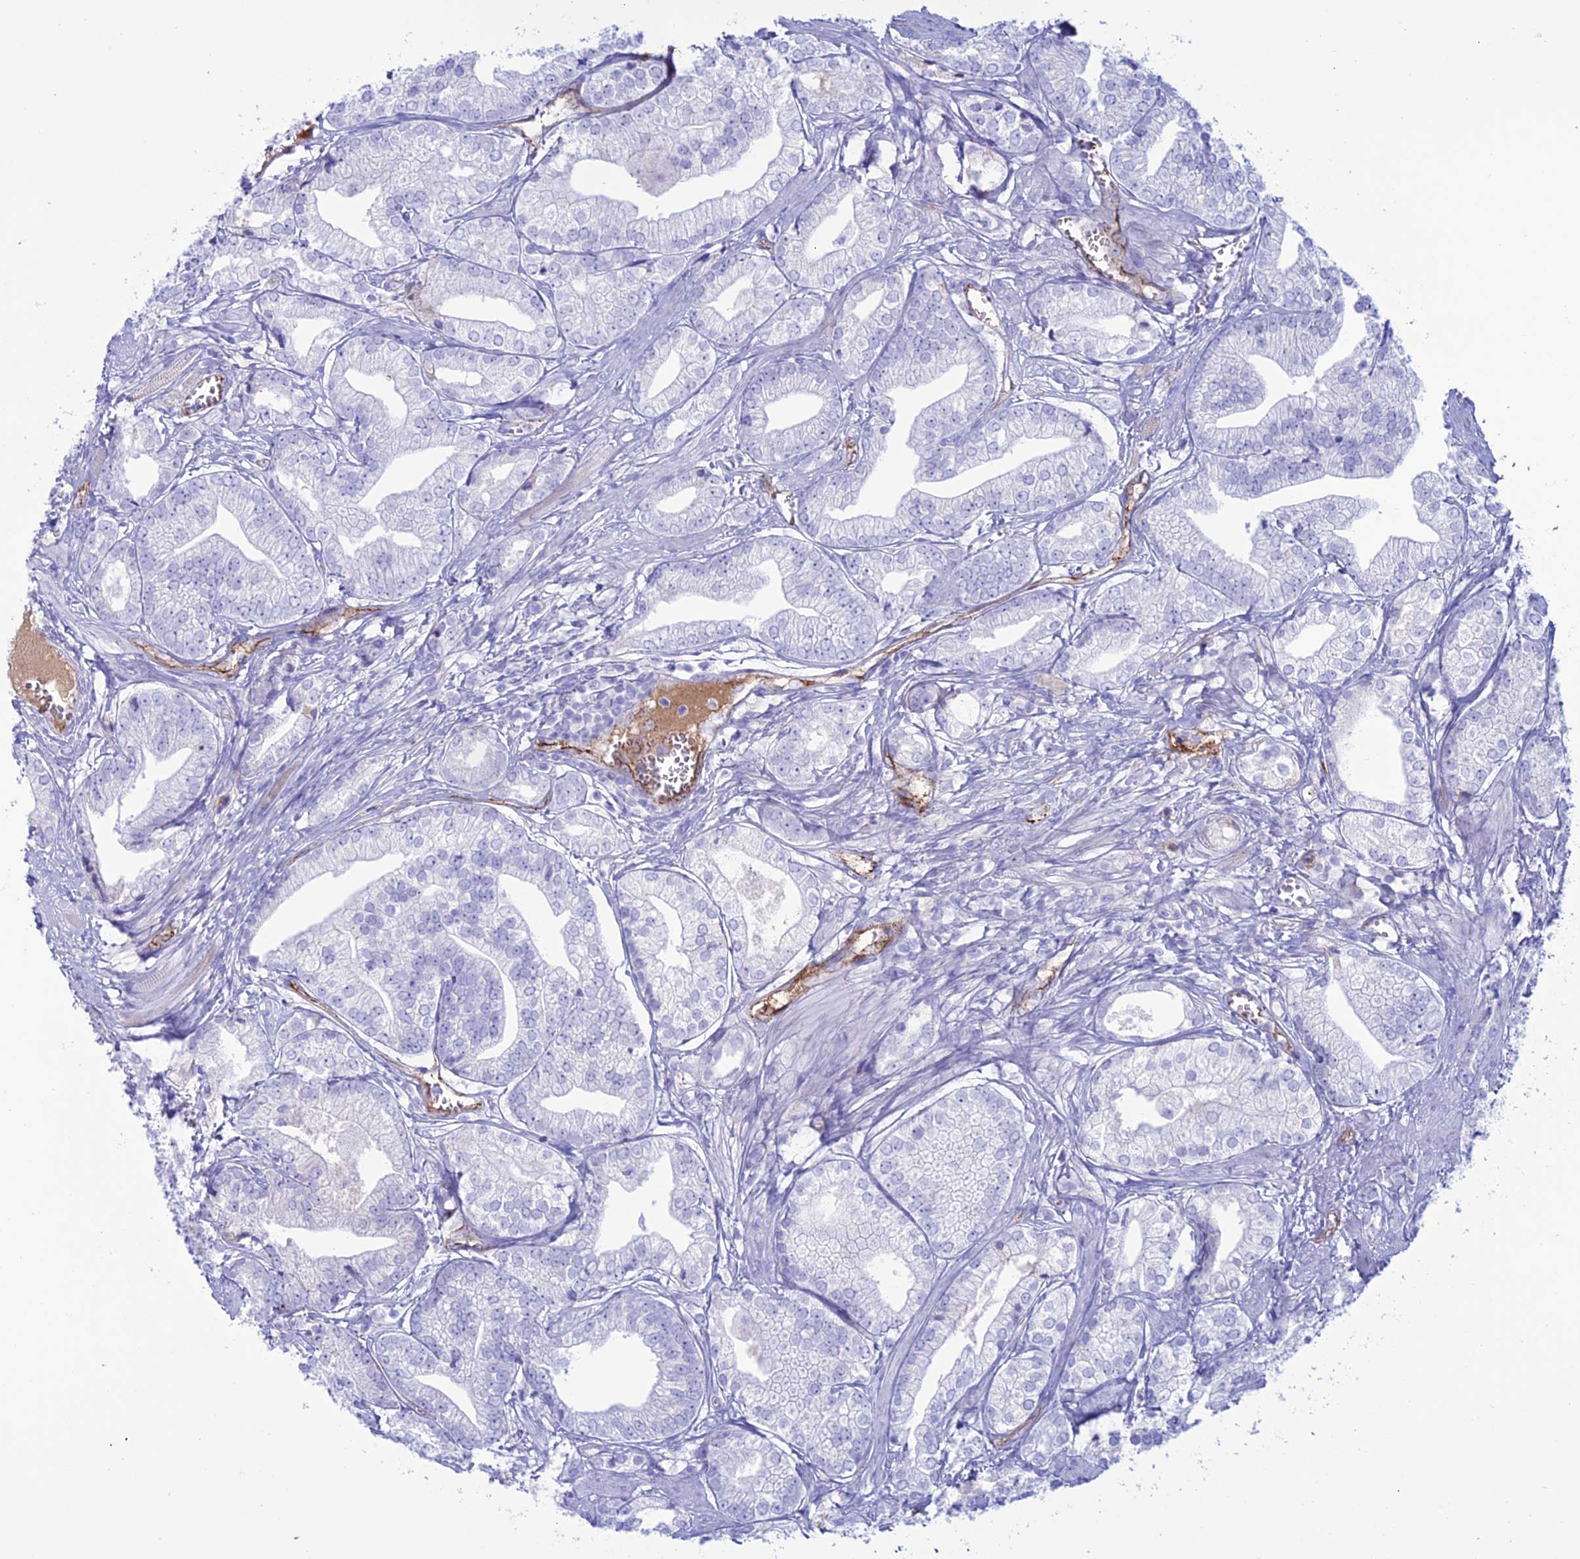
{"staining": {"intensity": "negative", "quantity": "none", "location": "none"}, "tissue": "prostate cancer", "cell_type": "Tumor cells", "image_type": "cancer", "snomed": [{"axis": "morphology", "description": "Adenocarcinoma, High grade"}, {"axis": "topography", "description": "Prostate"}], "caption": "Histopathology image shows no significant protein staining in tumor cells of prostate cancer (adenocarcinoma (high-grade)).", "gene": "CDC42EP5", "patient": {"sex": "male", "age": 50}}